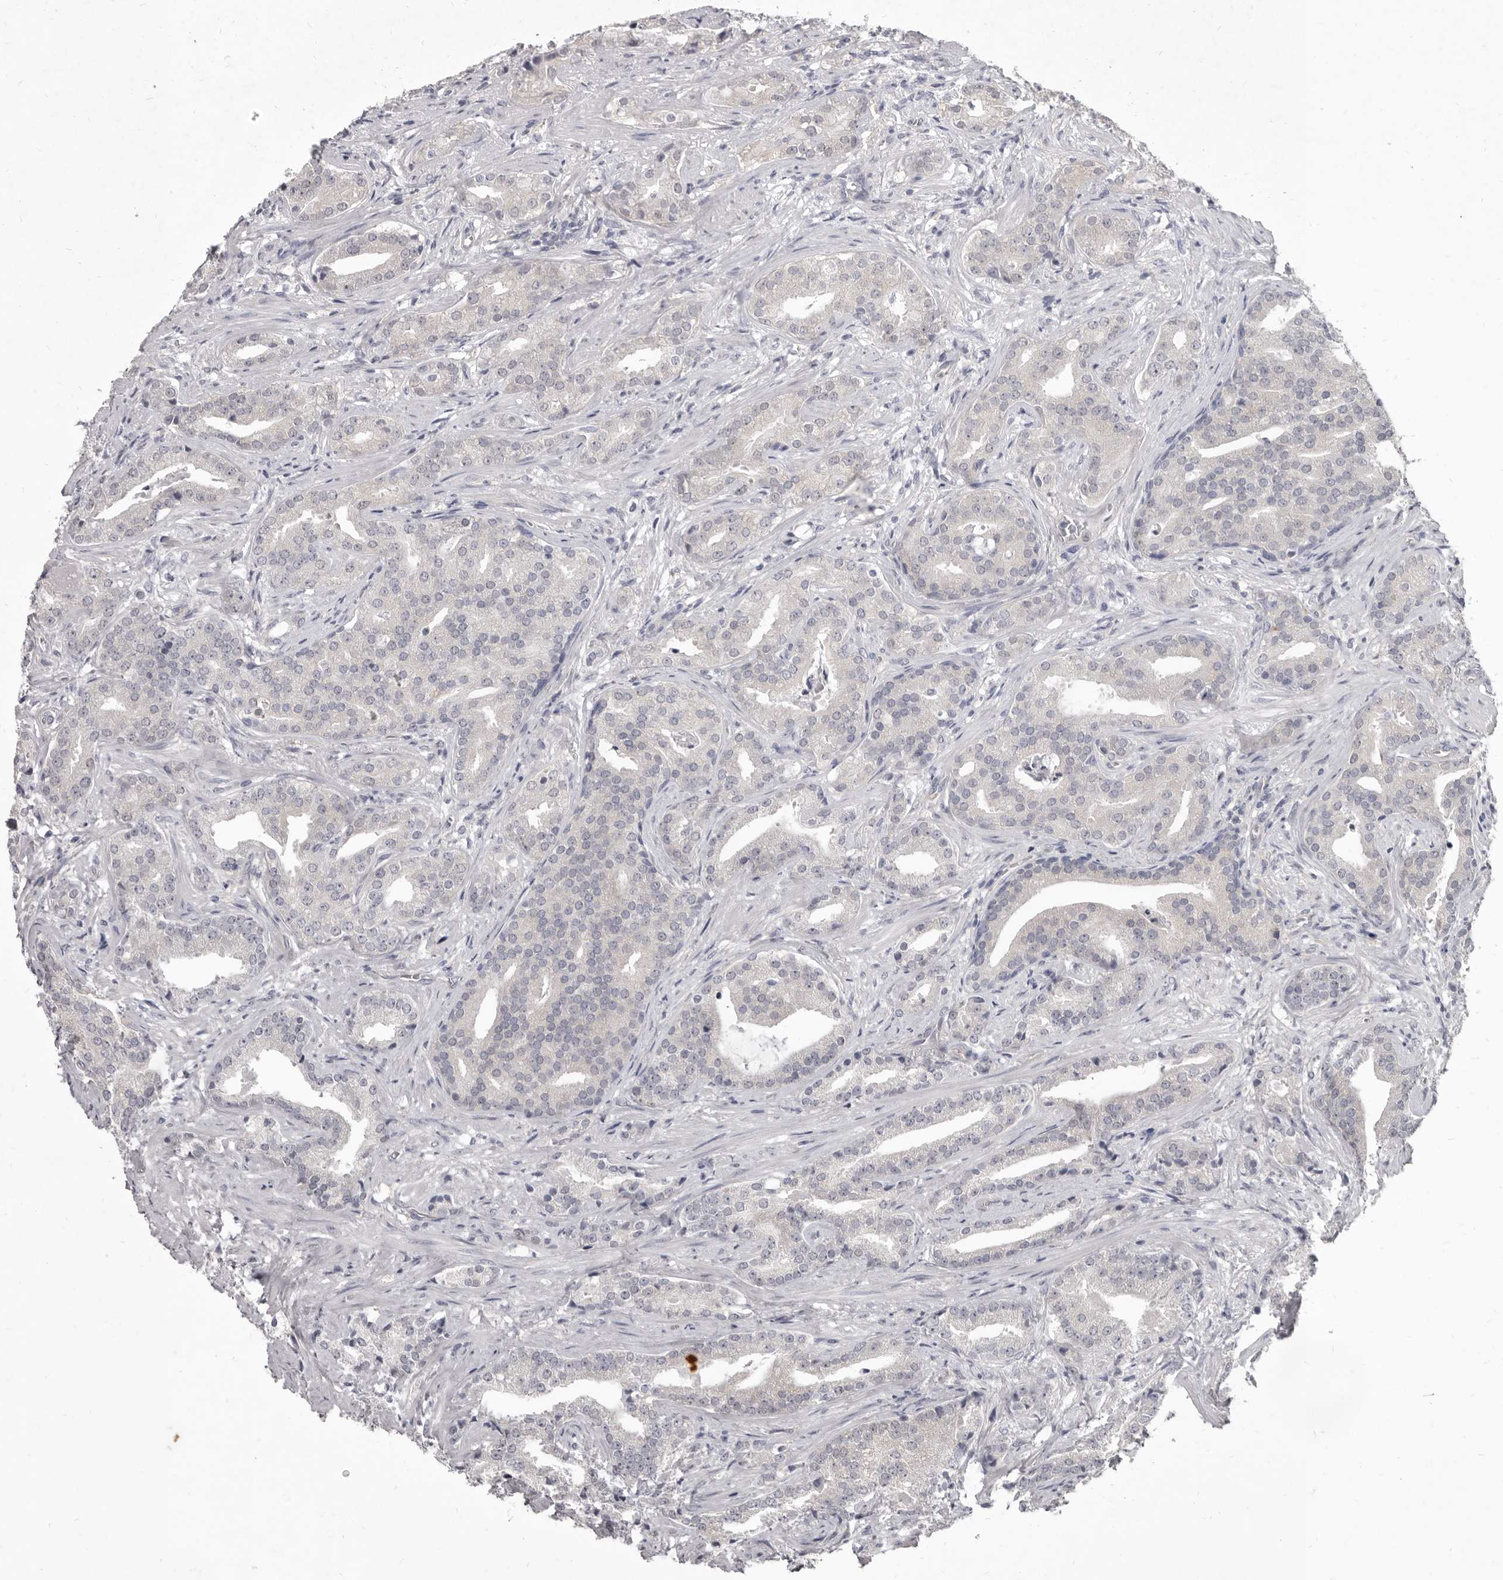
{"staining": {"intensity": "negative", "quantity": "none", "location": "none"}, "tissue": "prostate cancer", "cell_type": "Tumor cells", "image_type": "cancer", "snomed": [{"axis": "morphology", "description": "Adenocarcinoma, Low grade"}, {"axis": "topography", "description": "Prostate"}], "caption": "Prostate cancer was stained to show a protein in brown. There is no significant staining in tumor cells.", "gene": "GSK3B", "patient": {"sex": "male", "age": 67}}